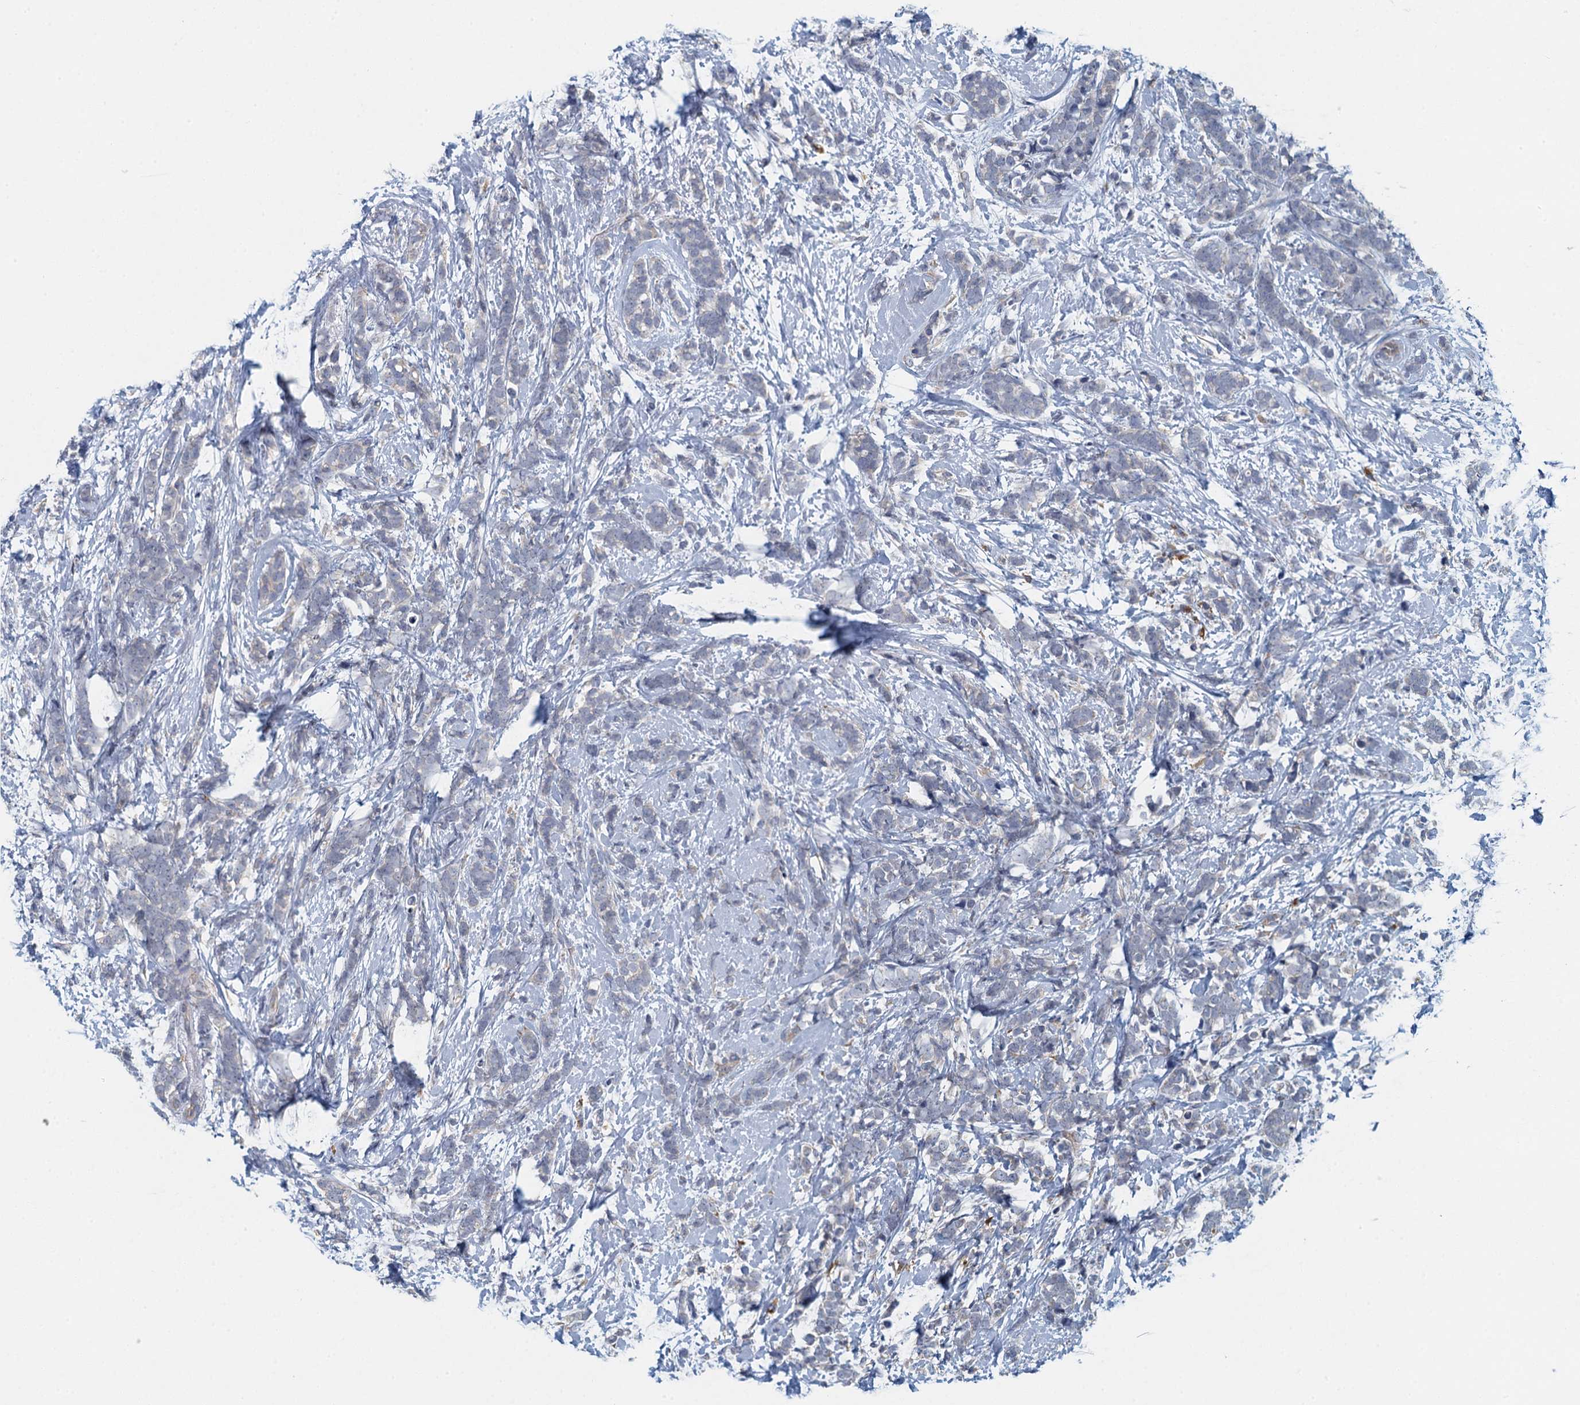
{"staining": {"intensity": "negative", "quantity": "none", "location": "none"}, "tissue": "breast cancer", "cell_type": "Tumor cells", "image_type": "cancer", "snomed": [{"axis": "morphology", "description": "Lobular carcinoma"}, {"axis": "topography", "description": "Breast"}], "caption": "Tumor cells show no significant positivity in breast cancer.", "gene": "ALG2", "patient": {"sex": "female", "age": 58}}